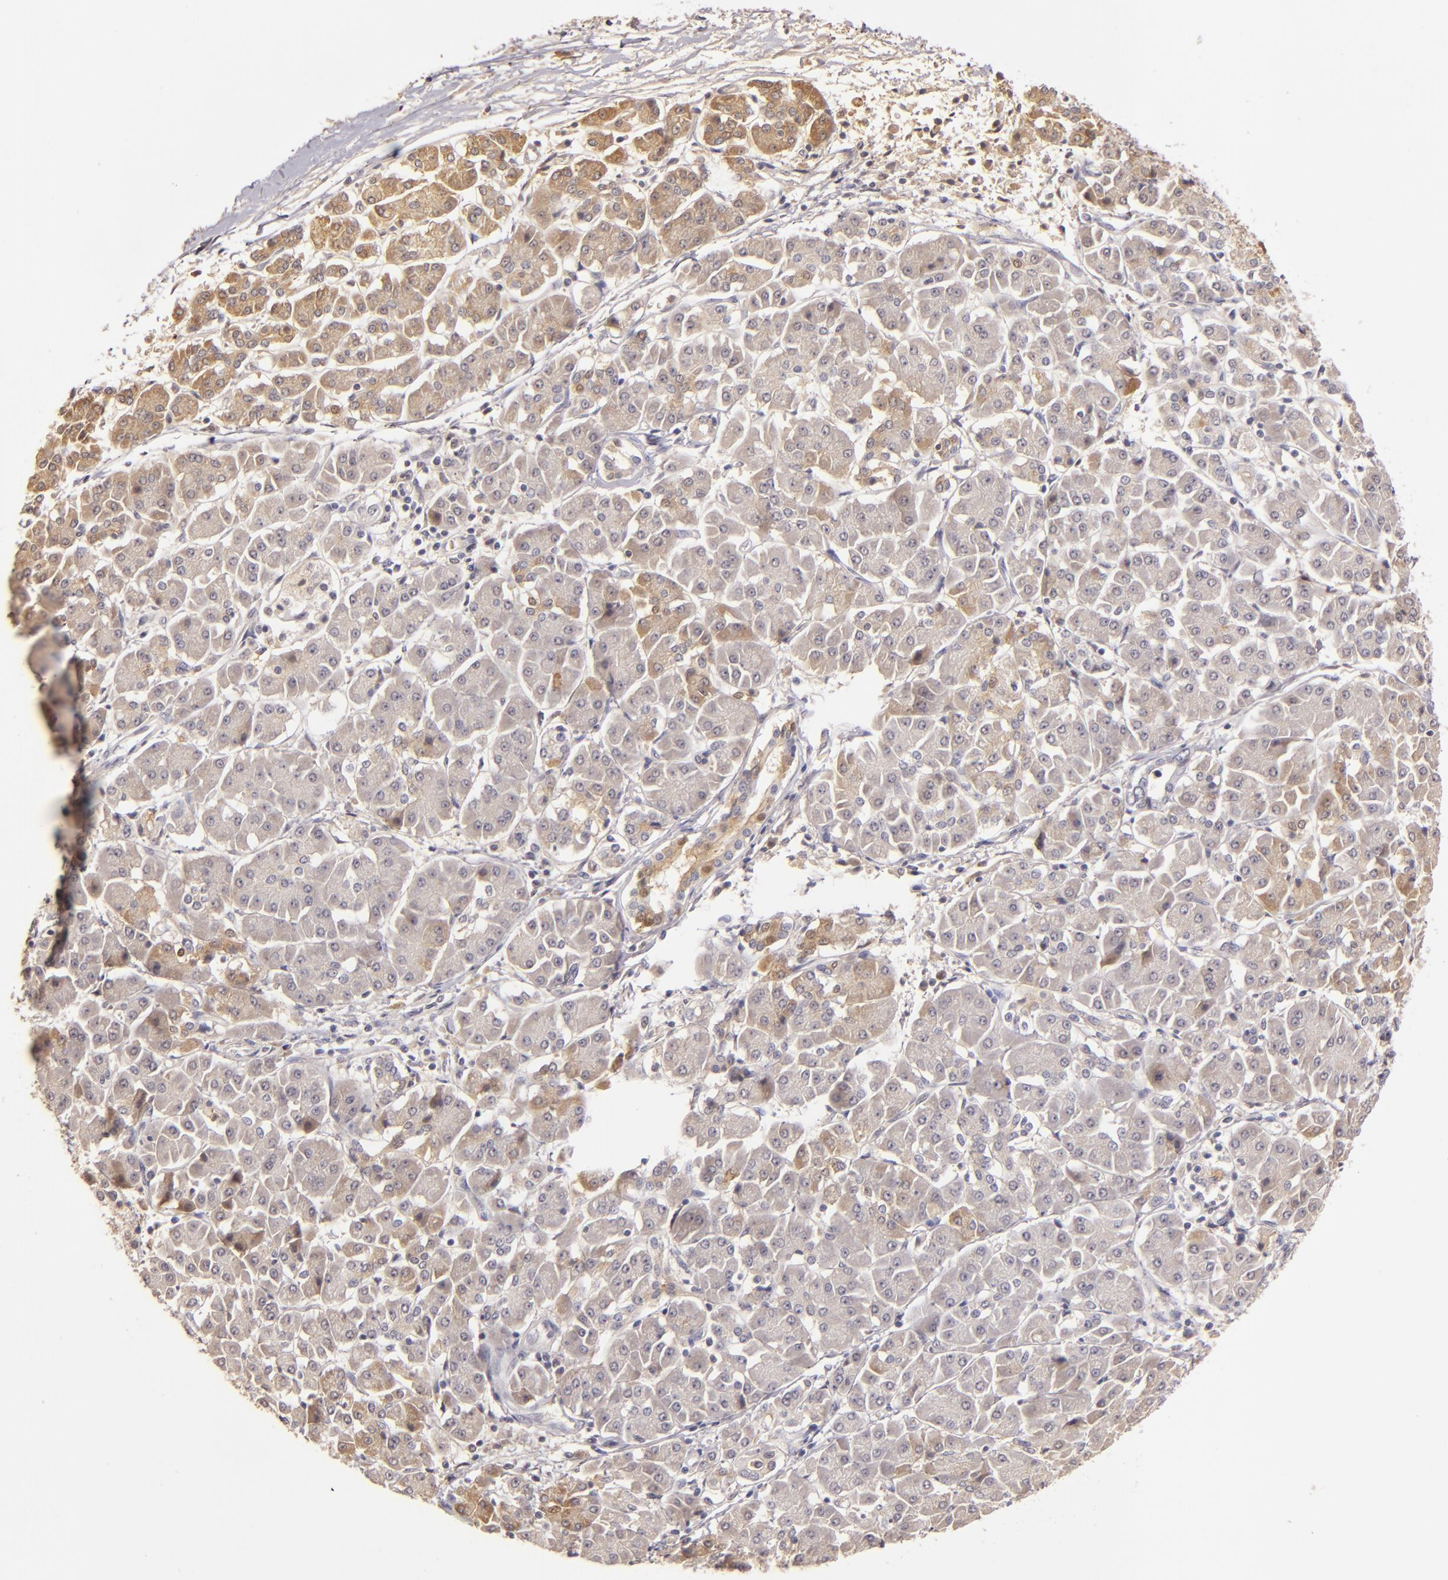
{"staining": {"intensity": "moderate", "quantity": ">75%", "location": "cytoplasmic/membranous"}, "tissue": "pancreatic cancer", "cell_type": "Tumor cells", "image_type": "cancer", "snomed": [{"axis": "morphology", "description": "Adenocarcinoma, NOS"}, {"axis": "topography", "description": "Pancreas"}], "caption": "This is an image of immunohistochemistry (IHC) staining of pancreatic cancer (adenocarcinoma), which shows moderate staining in the cytoplasmic/membranous of tumor cells.", "gene": "LRG1", "patient": {"sex": "female", "age": 57}}